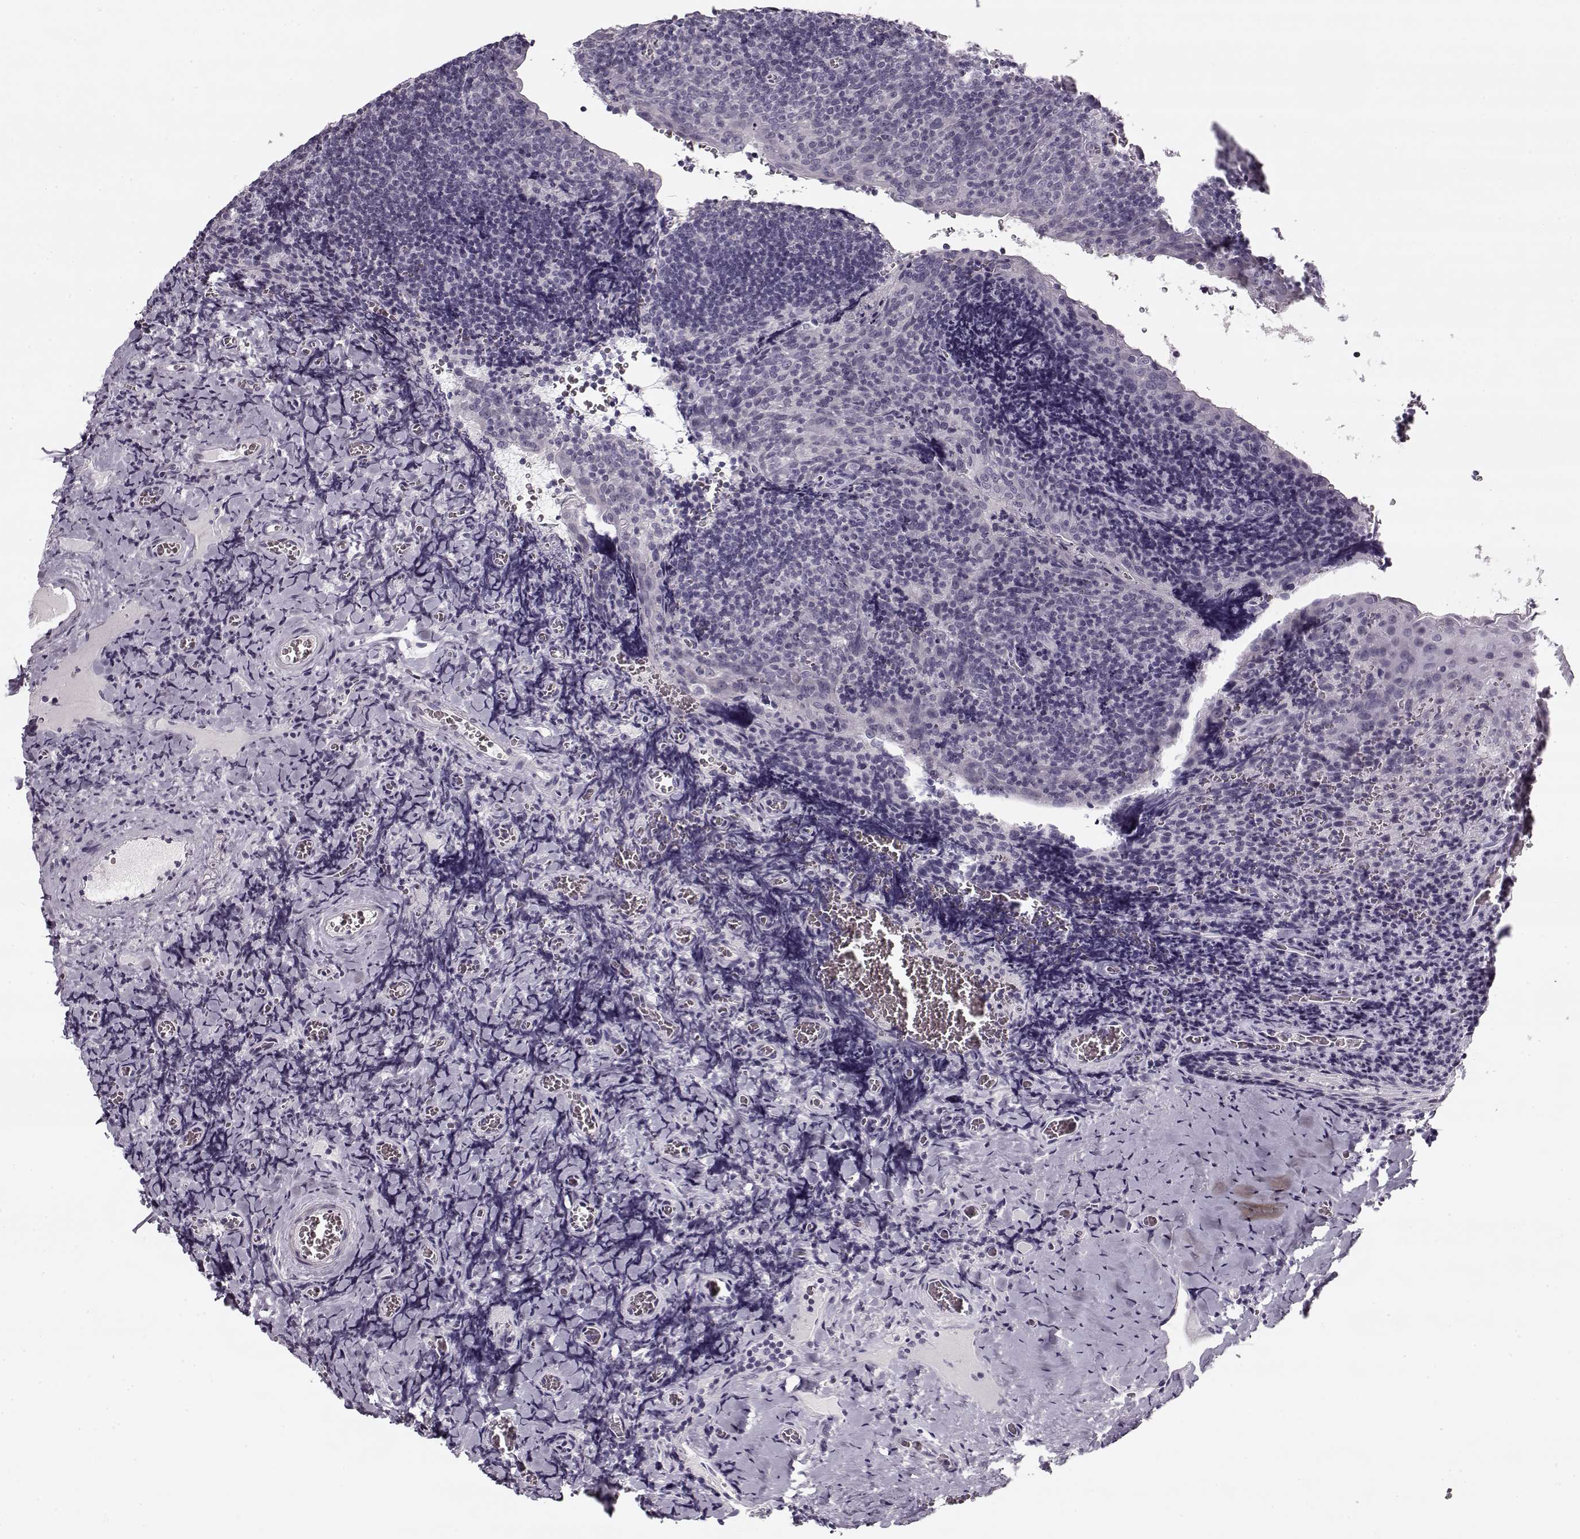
{"staining": {"intensity": "negative", "quantity": "none", "location": "none"}, "tissue": "tonsil", "cell_type": "Germinal center cells", "image_type": "normal", "snomed": [{"axis": "morphology", "description": "Normal tissue, NOS"}, {"axis": "morphology", "description": "Inflammation, NOS"}, {"axis": "topography", "description": "Tonsil"}], "caption": "An image of tonsil stained for a protein shows no brown staining in germinal center cells.", "gene": "PNMT", "patient": {"sex": "female", "age": 31}}